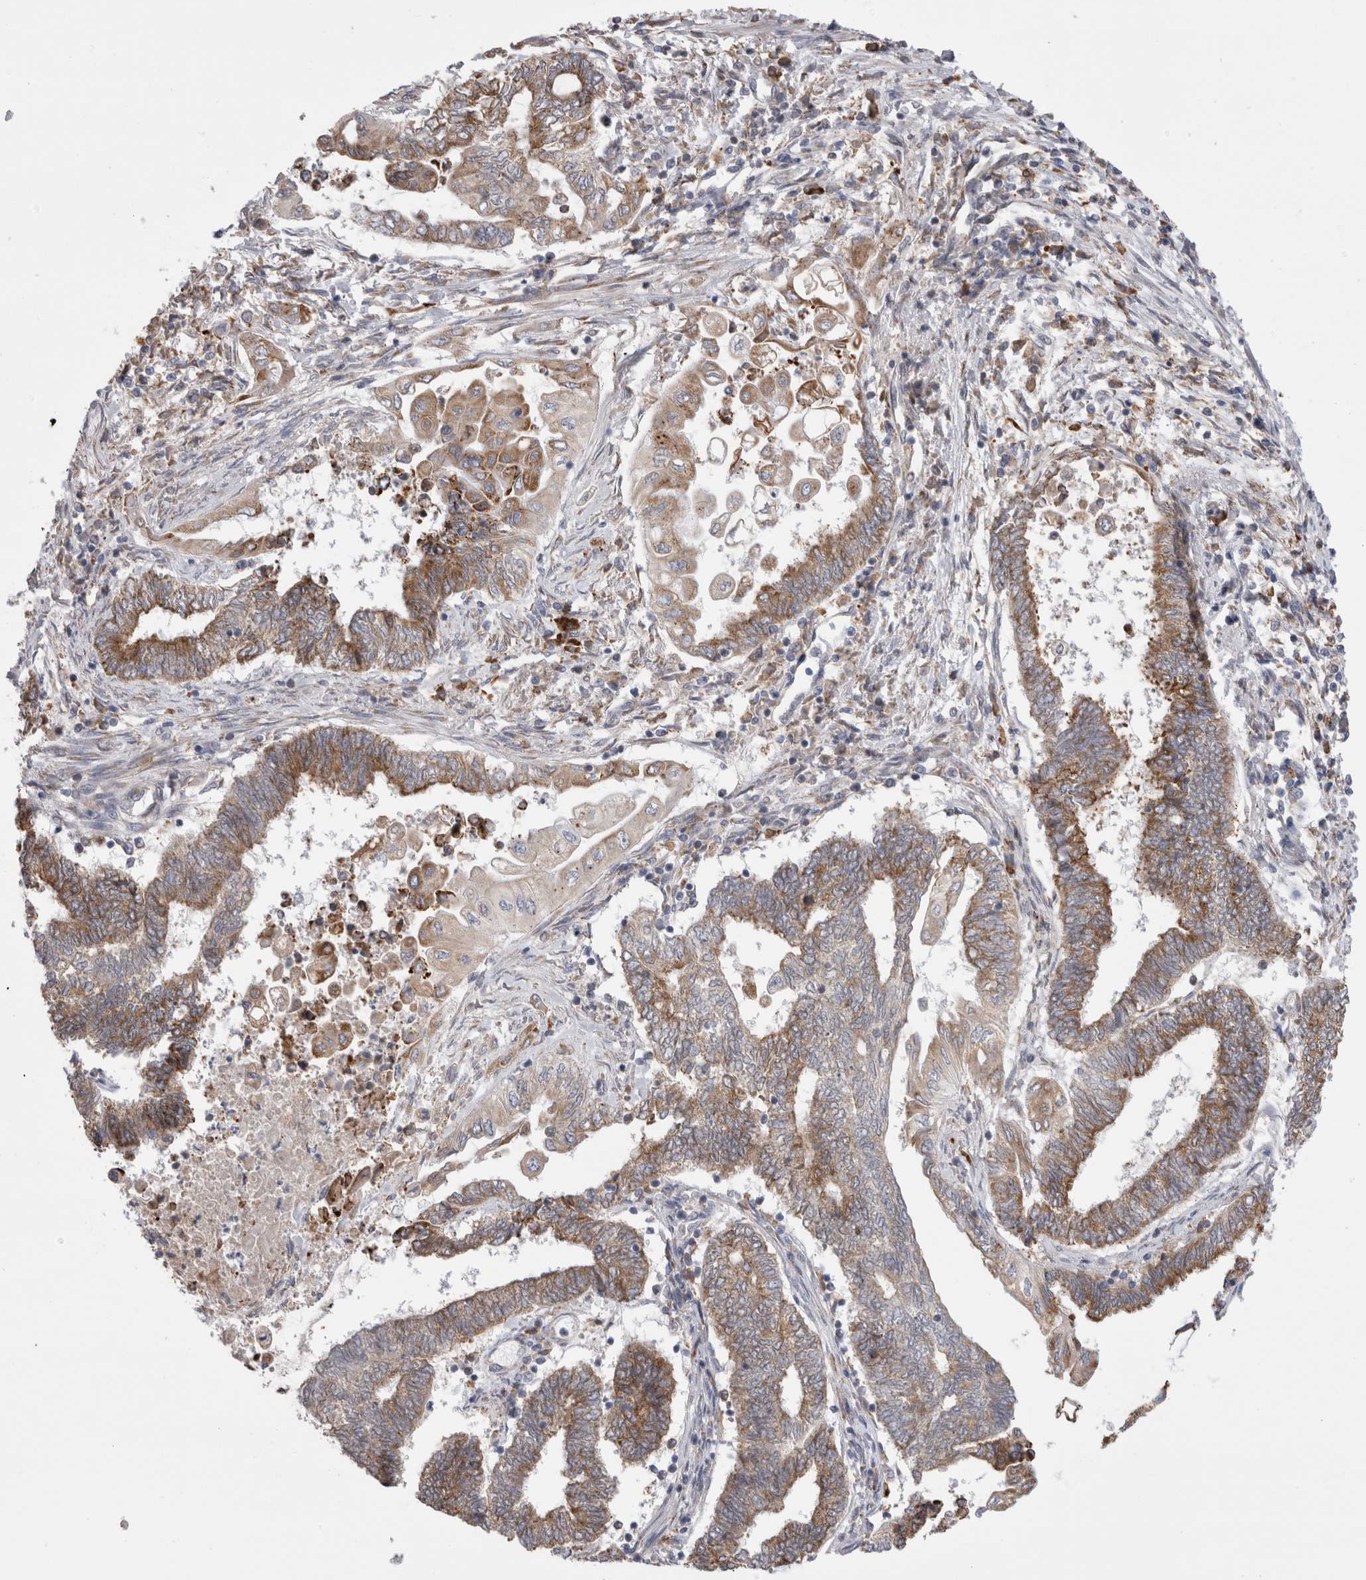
{"staining": {"intensity": "moderate", "quantity": ">75%", "location": "cytoplasmic/membranous"}, "tissue": "endometrial cancer", "cell_type": "Tumor cells", "image_type": "cancer", "snomed": [{"axis": "morphology", "description": "Adenocarcinoma, NOS"}, {"axis": "topography", "description": "Uterus"}, {"axis": "topography", "description": "Endometrium"}], "caption": "Human endometrial adenocarcinoma stained with a protein marker displays moderate staining in tumor cells.", "gene": "ZNF341", "patient": {"sex": "female", "age": 70}}